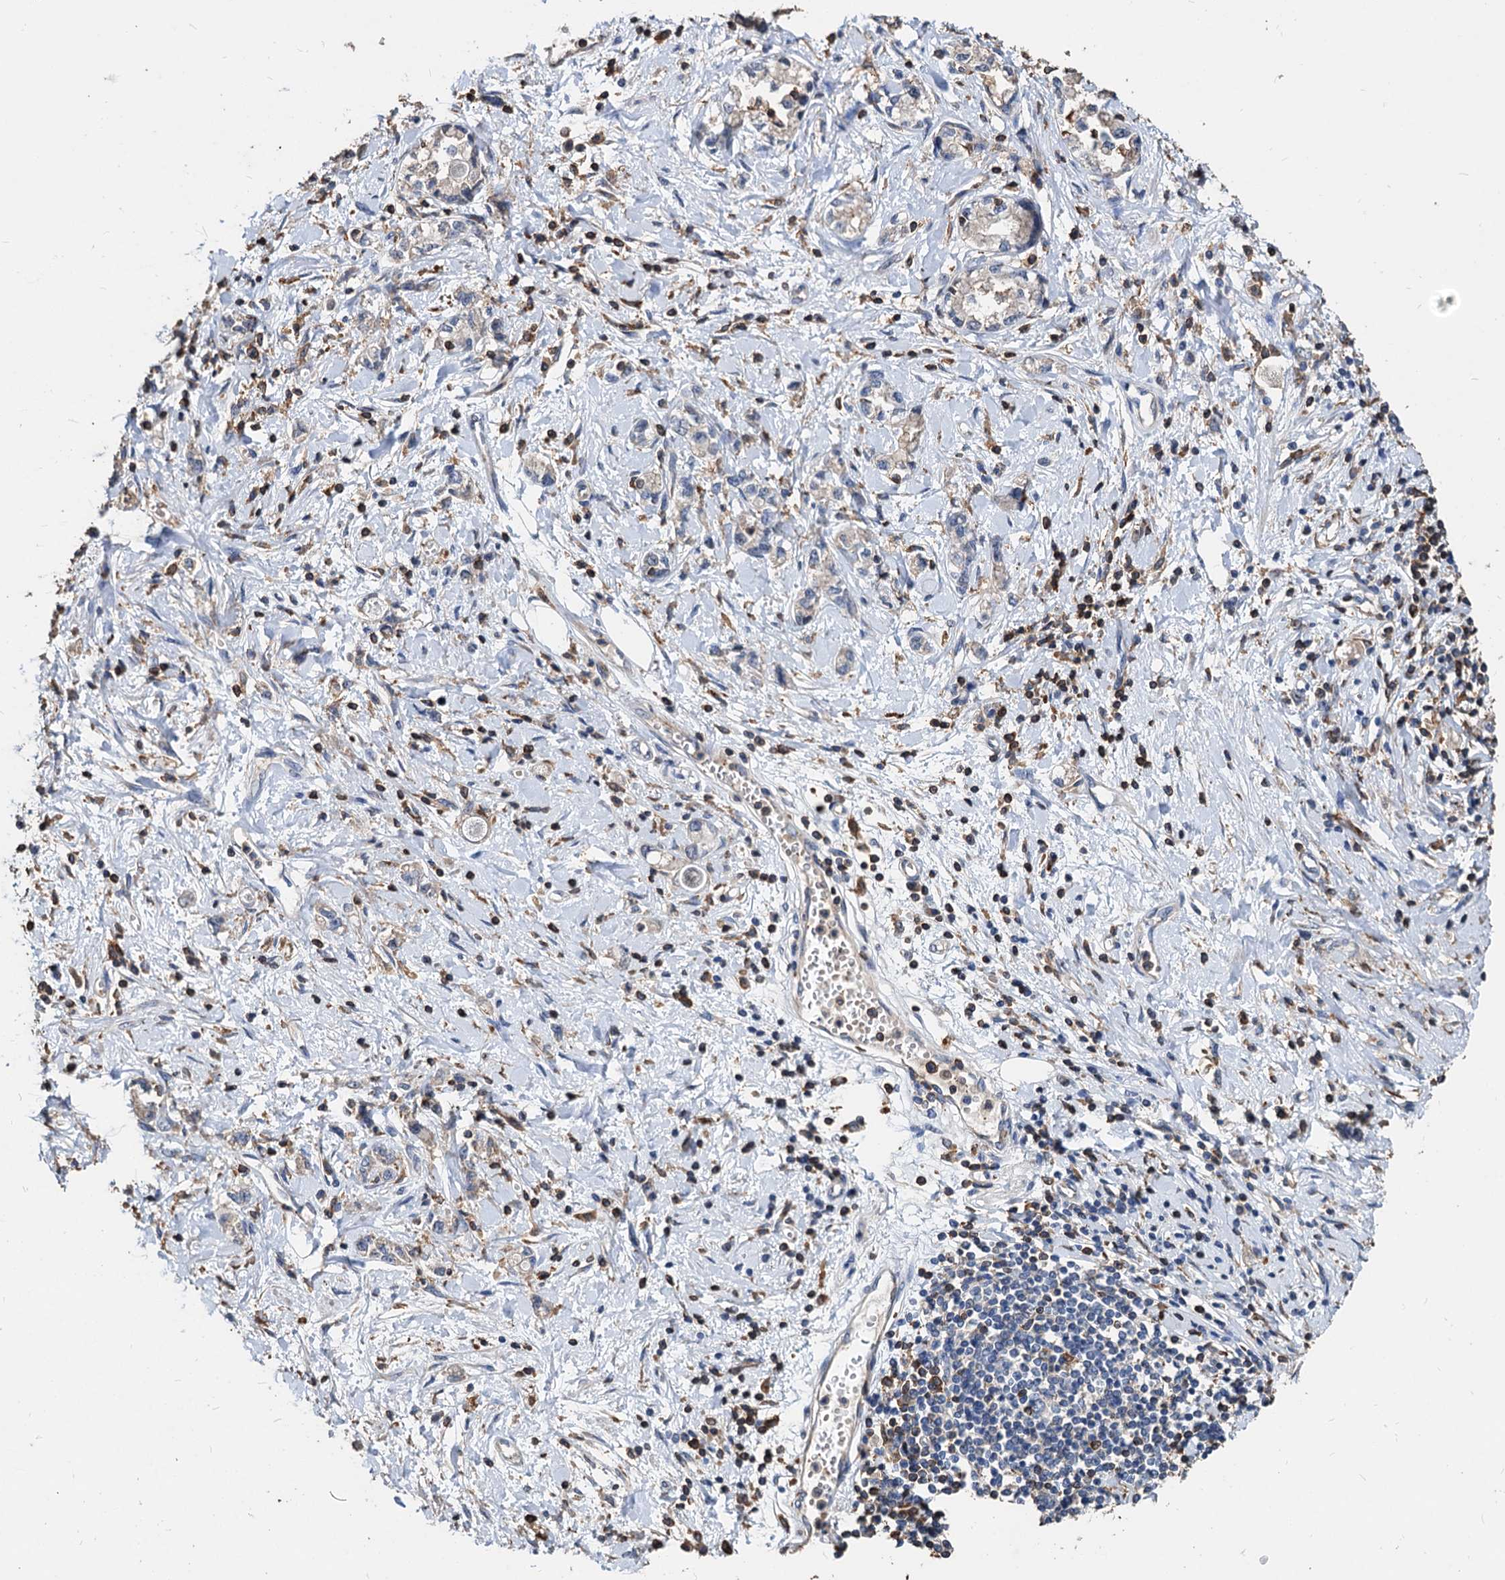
{"staining": {"intensity": "negative", "quantity": "none", "location": "none"}, "tissue": "stomach cancer", "cell_type": "Tumor cells", "image_type": "cancer", "snomed": [{"axis": "morphology", "description": "Adenocarcinoma, NOS"}, {"axis": "topography", "description": "Stomach"}], "caption": "Stomach adenocarcinoma was stained to show a protein in brown. There is no significant staining in tumor cells.", "gene": "LCP2", "patient": {"sex": "female", "age": 76}}